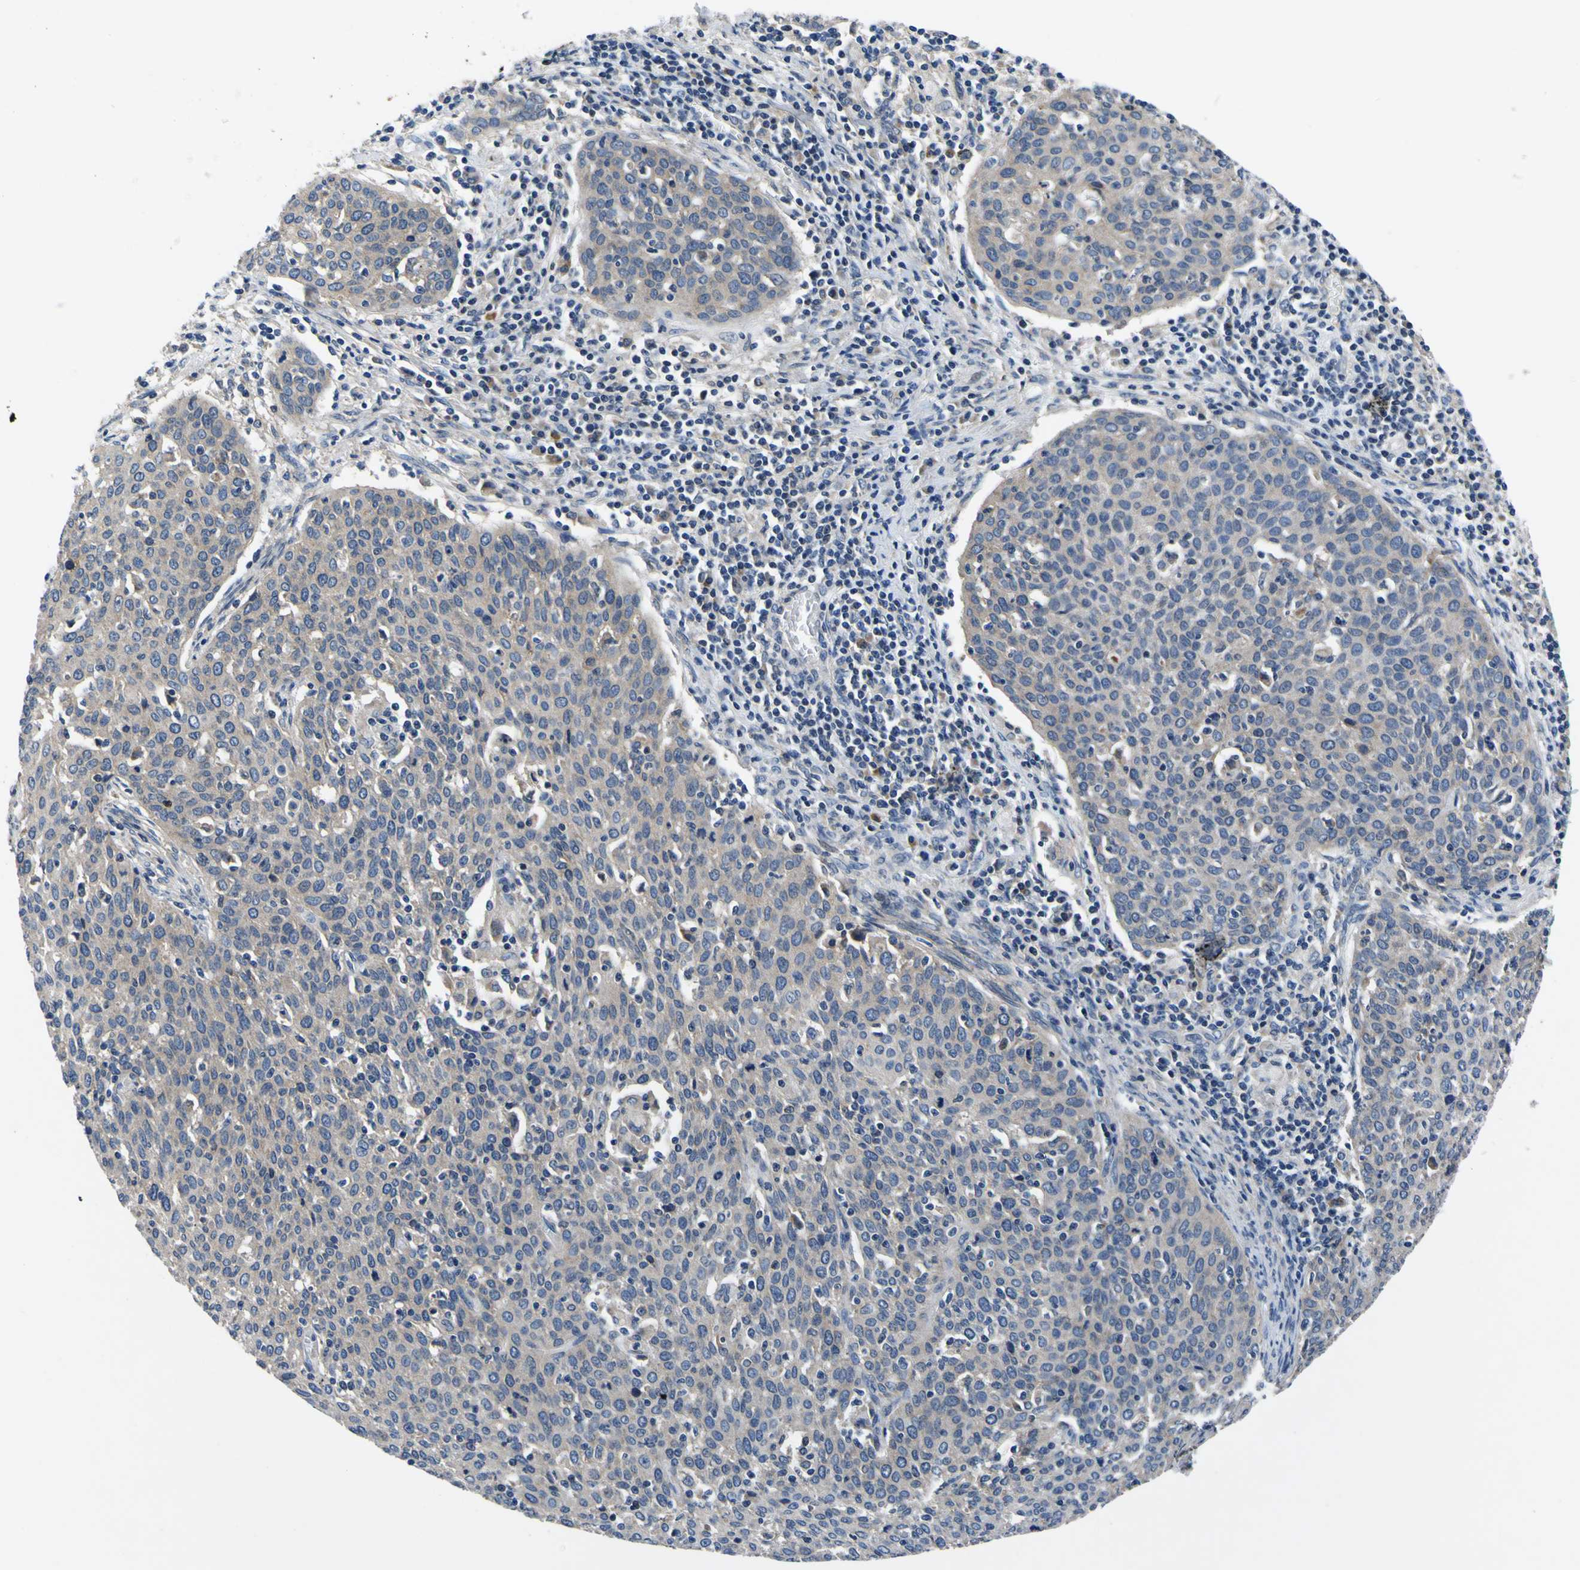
{"staining": {"intensity": "weak", "quantity": ">75%", "location": "cytoplasmic/membranous"}, "tissue": "cervical cancer", "cell_type": "Tumor cells", "image_type": "cancer", "snomed": [{"axis": "morphology", "description": "Squamous cell carcinoma, NOS"}, {"axis": "topography", "description": "Cervix"}], "caption": "Immunohistochemical staining of human squamous cell carcinoma (cervical) reveals low levels of weak cytoplasmic/membranous protein expression in approximately >75% of tumor cells.", "gene": "EPHB4", "patient": {"sex": "female", "age": 38}}